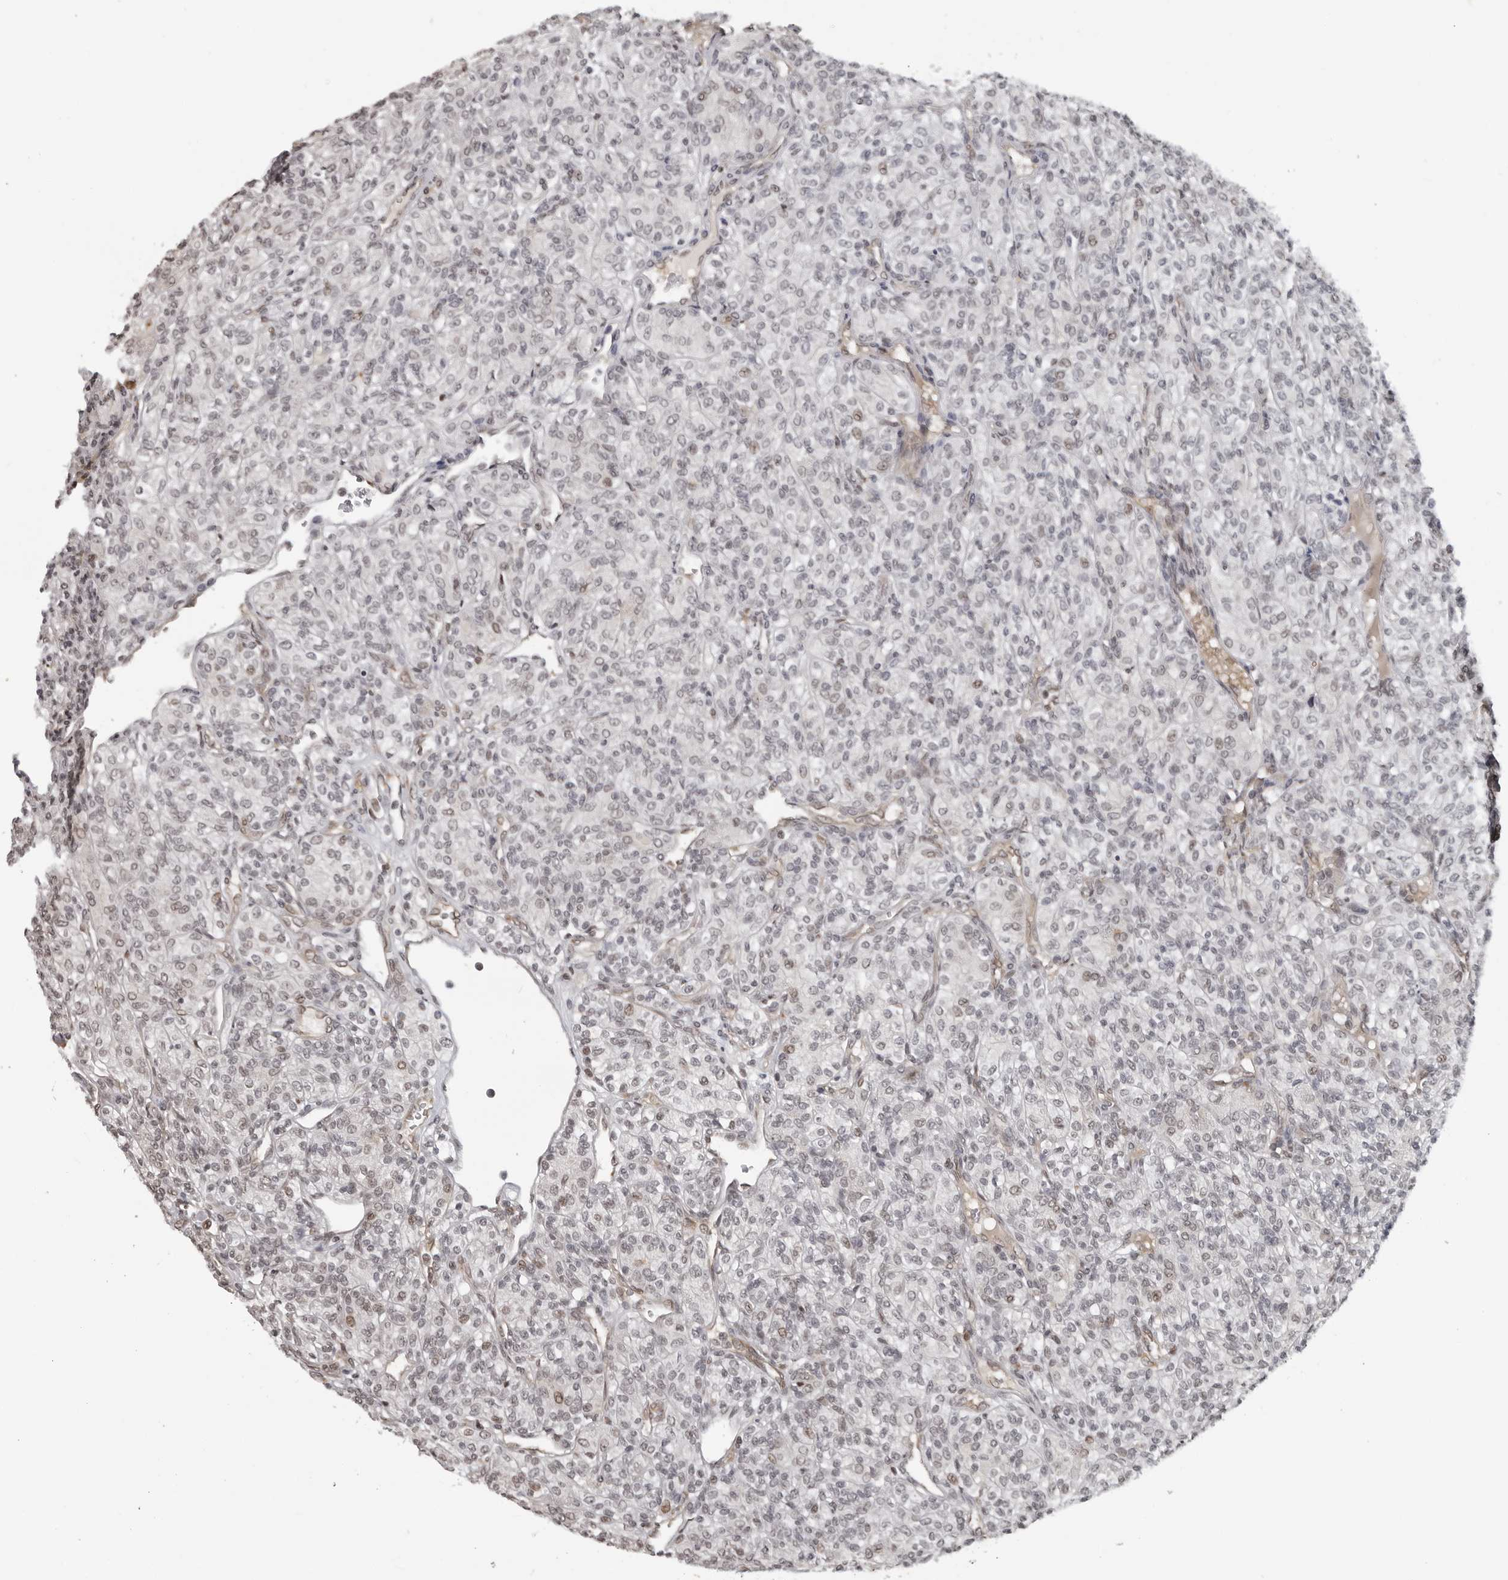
{"staining": {"intensity": "weak", "quantity": "25%-75%", "location": "nuclear"}, "tissue": "renal cancer", "cell_type": "Tumor cells", "image_type": "cancer", "snomed": [{"axis": "morphology", "description": "Adenocarcinoma, NOS"}, {"axis": "topography", "description": "Kidney"}], "caption": "Weak nuclear protein expression is identified in about 25%-75% of tumor cells in renal cancer. (Stains: DAB in brown, nuclei in blue, Microscopy: brightfield microscopy at high magnification).", "gene": "MAF", "patient": {"sex": "male", "age": 77}}